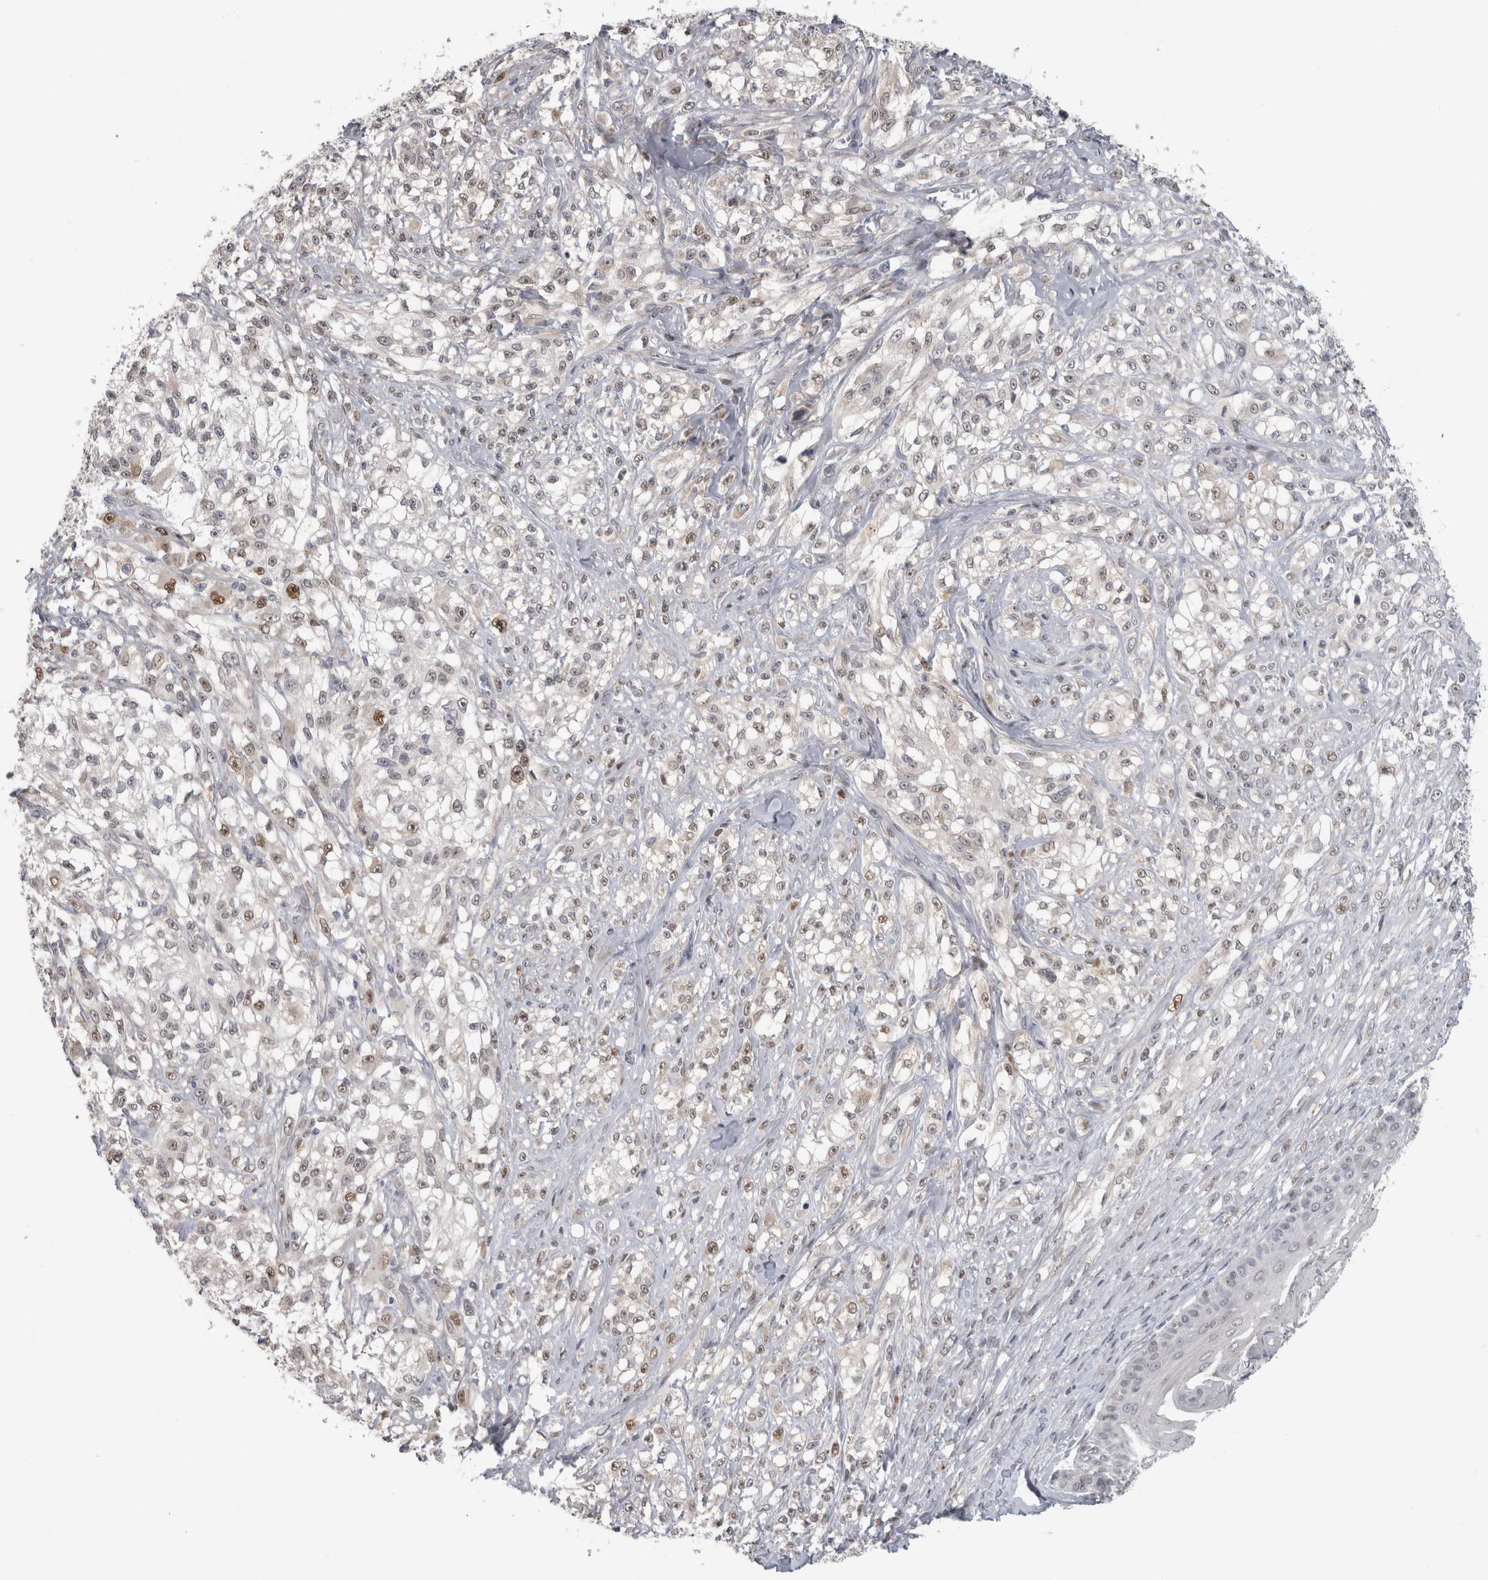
{"staining": {"intensity": "moderate", "quantity": "<25%", "location": "nuclear"}, "tissue": "melanoma", "cell_type": "Tumor cells", "image_type": "cancer", "snomed": [{"axis": "morphology", "description": "Malignant melanoma, NOS"}, {"axis": "topography", "description": "Skin of head"}], "caption": "Malignant melanoma stained with immunohistochemistry (IHC) demonstrates moderate nuclear staining in about <25% of tumor cells. (Stains: DAB in brown, nuclei in blue, Microscopy: brightfield microscopy at high magnification).", "gene": "TMEM242", "patient": {"sex": "male", "age": 83}}